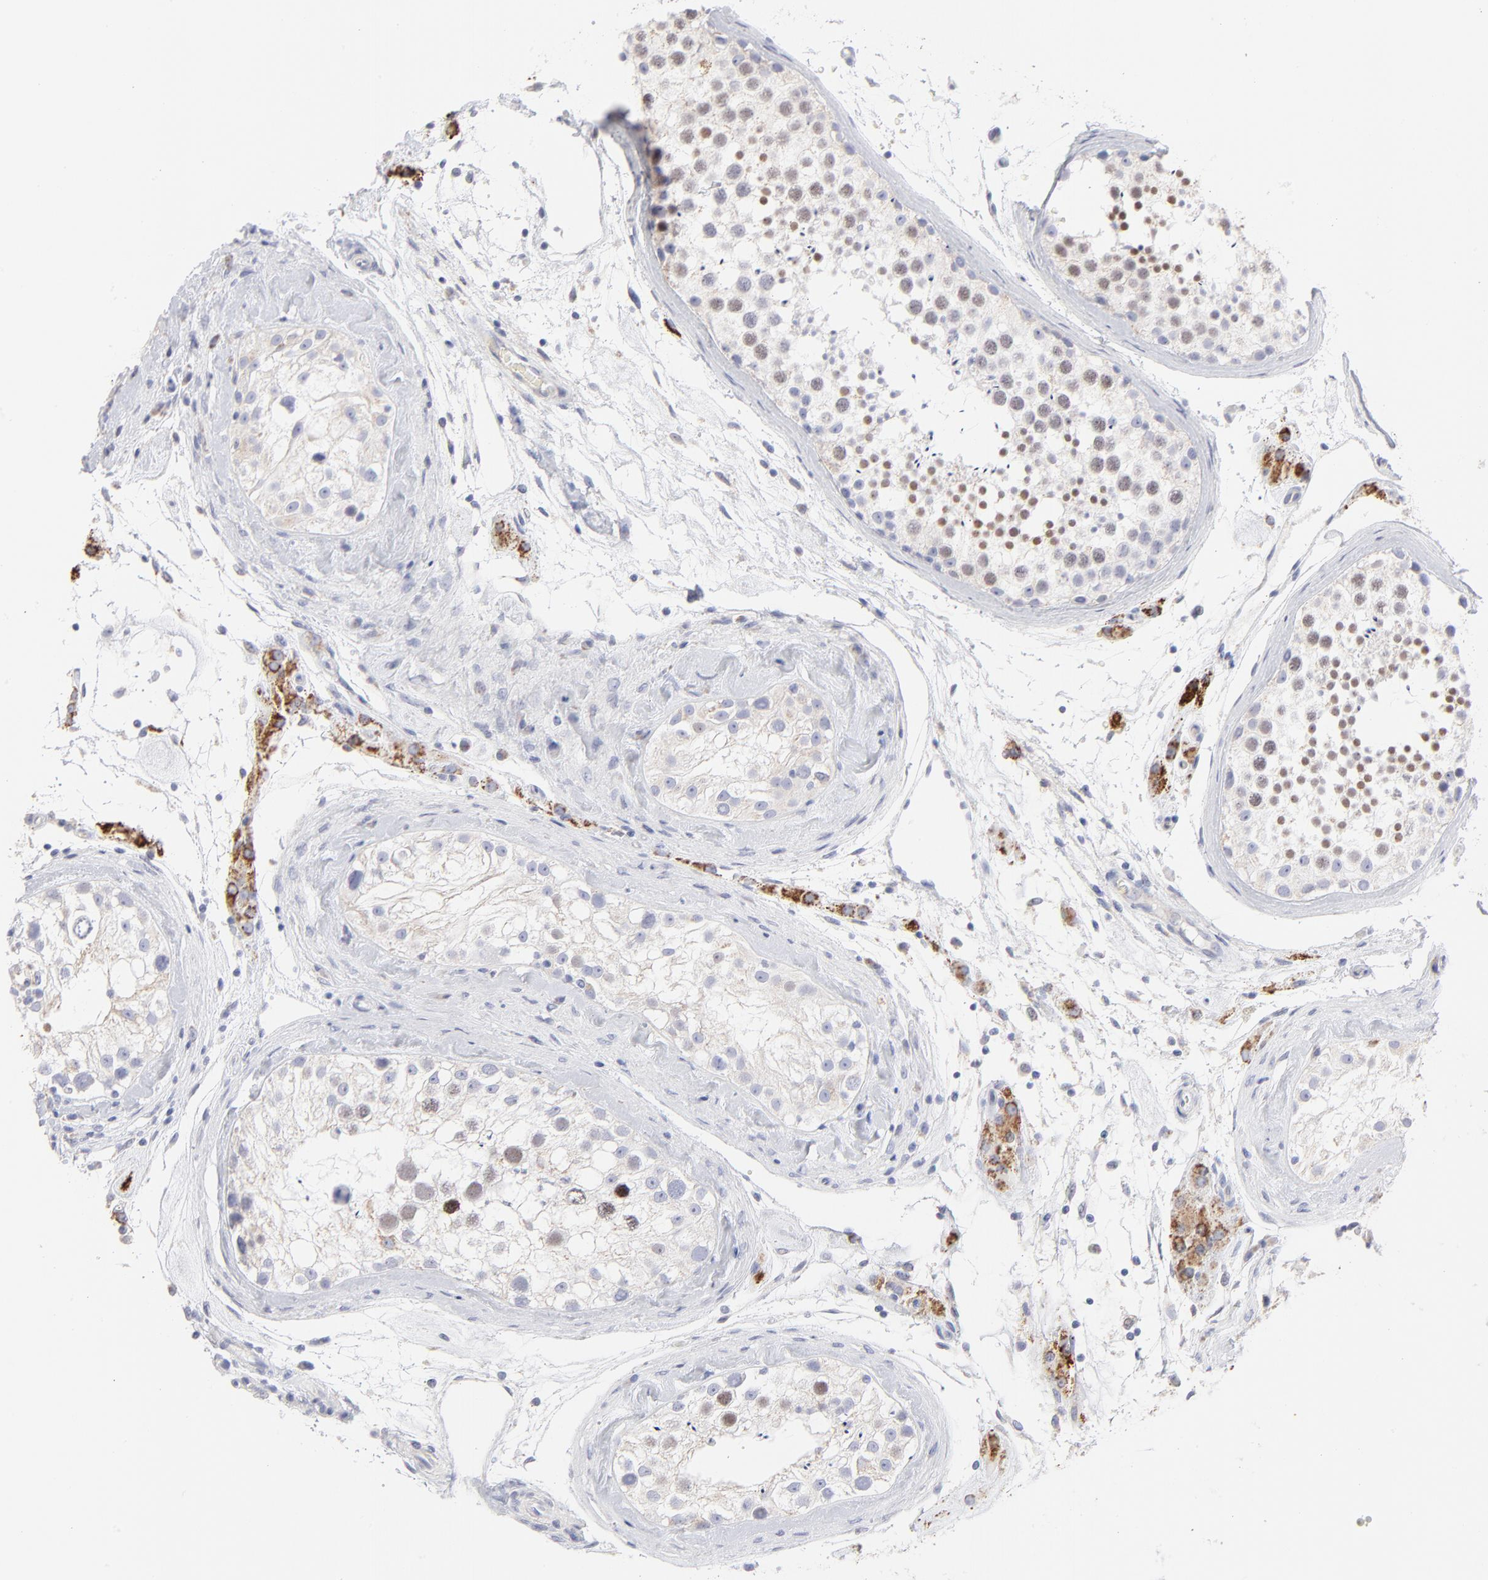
{"staining": {"intensity": "moderate", "quantity": "<25%", "location": "nuclear"}, "tissue": "testis", "cell_type": "Cells in seminiferous ducts", "image_type": "normal", "snomed": [{"axis": "morphology", "description": "Normal tissue, NOS"}, {"axis": "topography", "description": "Testis"}], "caption": "The immunohistochemical stain highlights moderate nuclear staining in cells in seminiferous ducts of unremarkable testis.", "gene": "TST", "patient": {"sex": "male", "age": 46}}